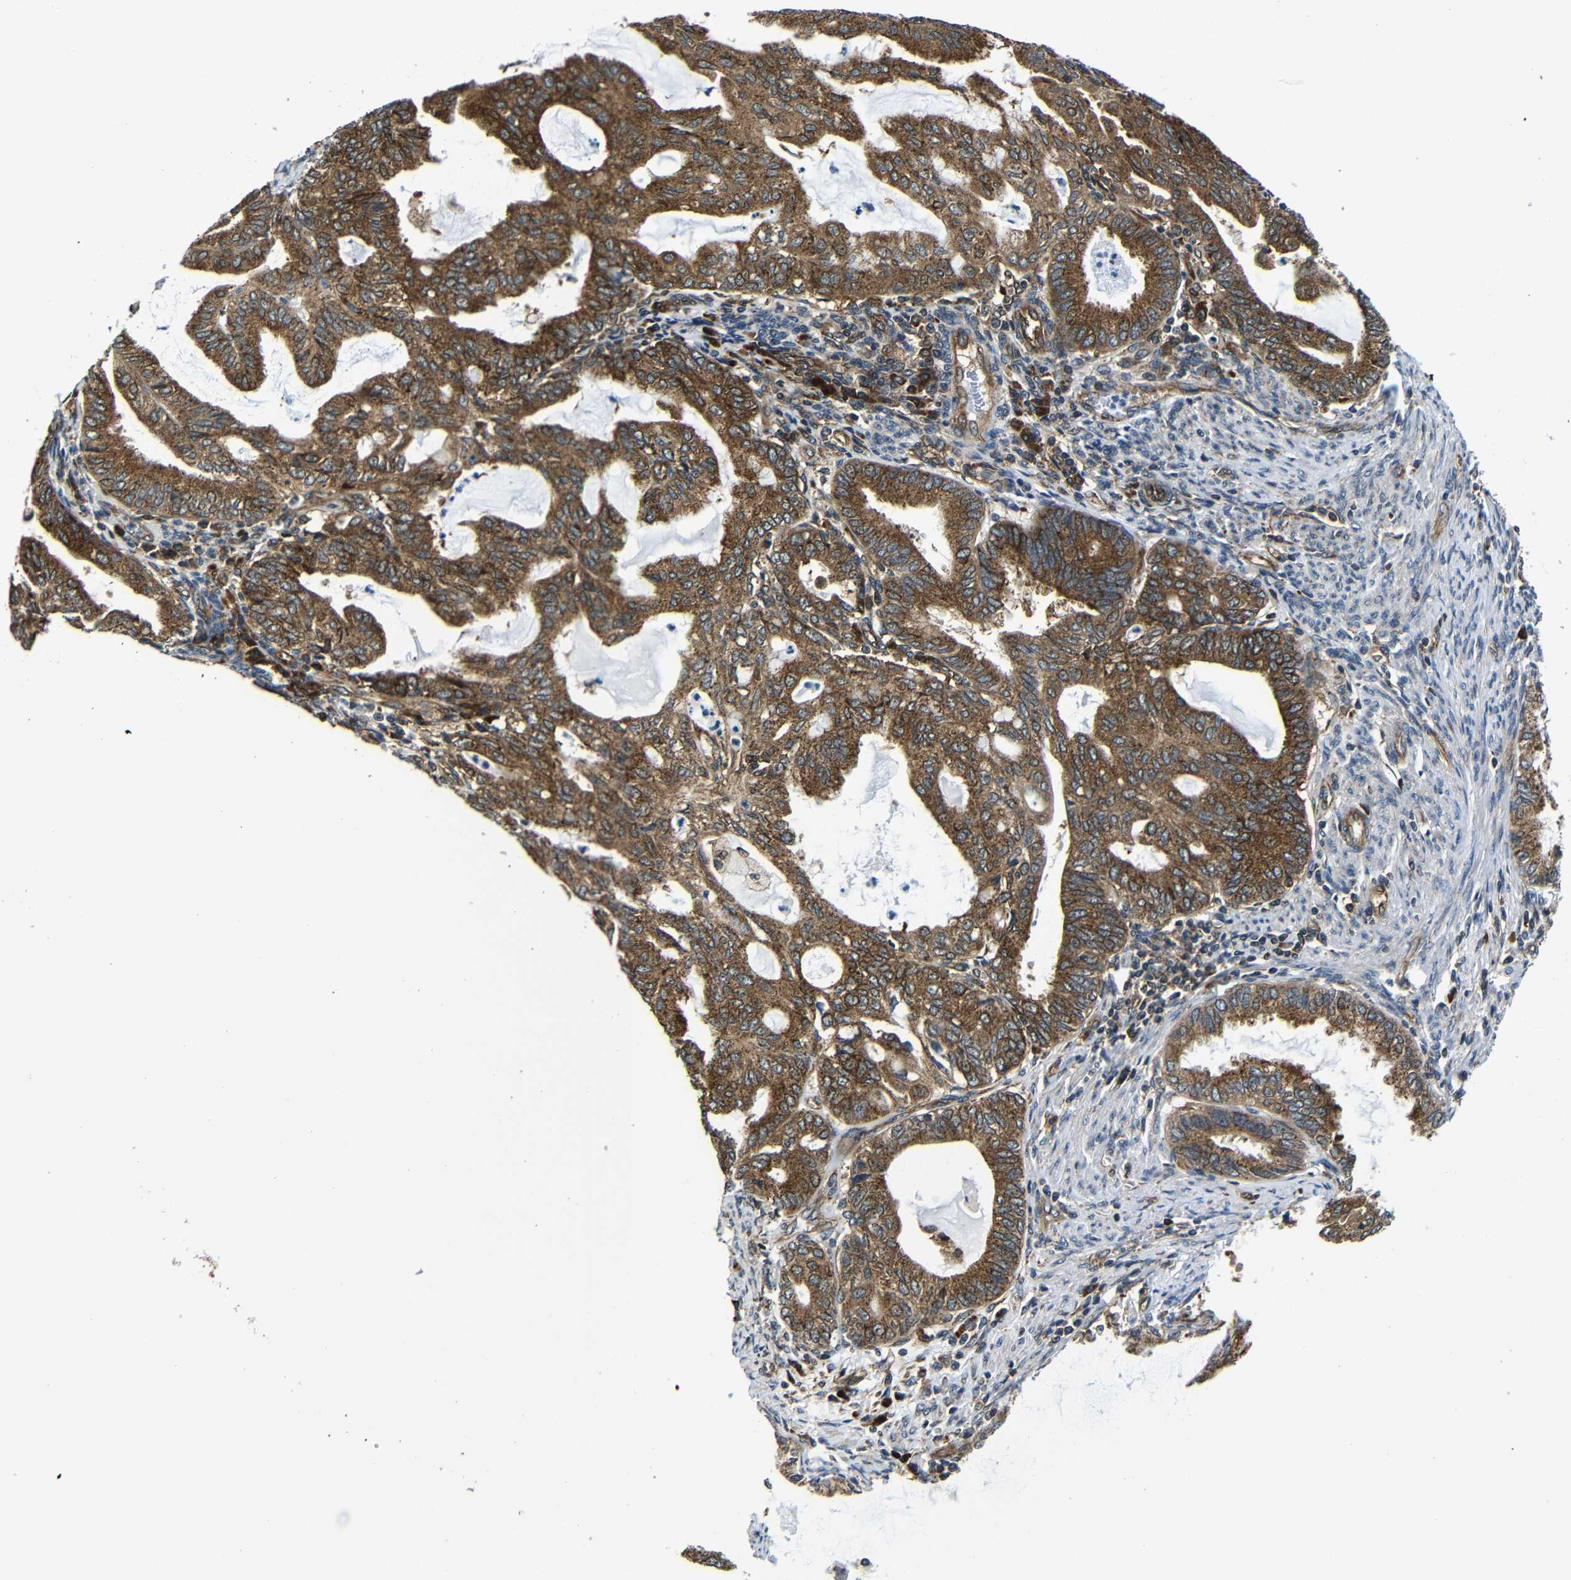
{"staining": {"intensity": "moderate", "quantity": ">75%", "location": "cytoplasmic/membranous"}, "tissue": "endometrial cancer", "cell_type": "Tumor cells", "image_type": "cancer", "snomed": [{"axis": "morphology", "description": "Adenocarcinoma, NOS"}, {"axis": "topography", "description": "Endometrium"}], "caption": "A high-resolution histopathology image shows immunohistochemistry (IHC) staining of endometrial cancer (adenocarcinoma), which demonstrates moderate cytoplasmic/membranous positivity in about >75% of tumor cells.", "gene": "ABCE1", "patient": {"sex": "female", "age": 86}}